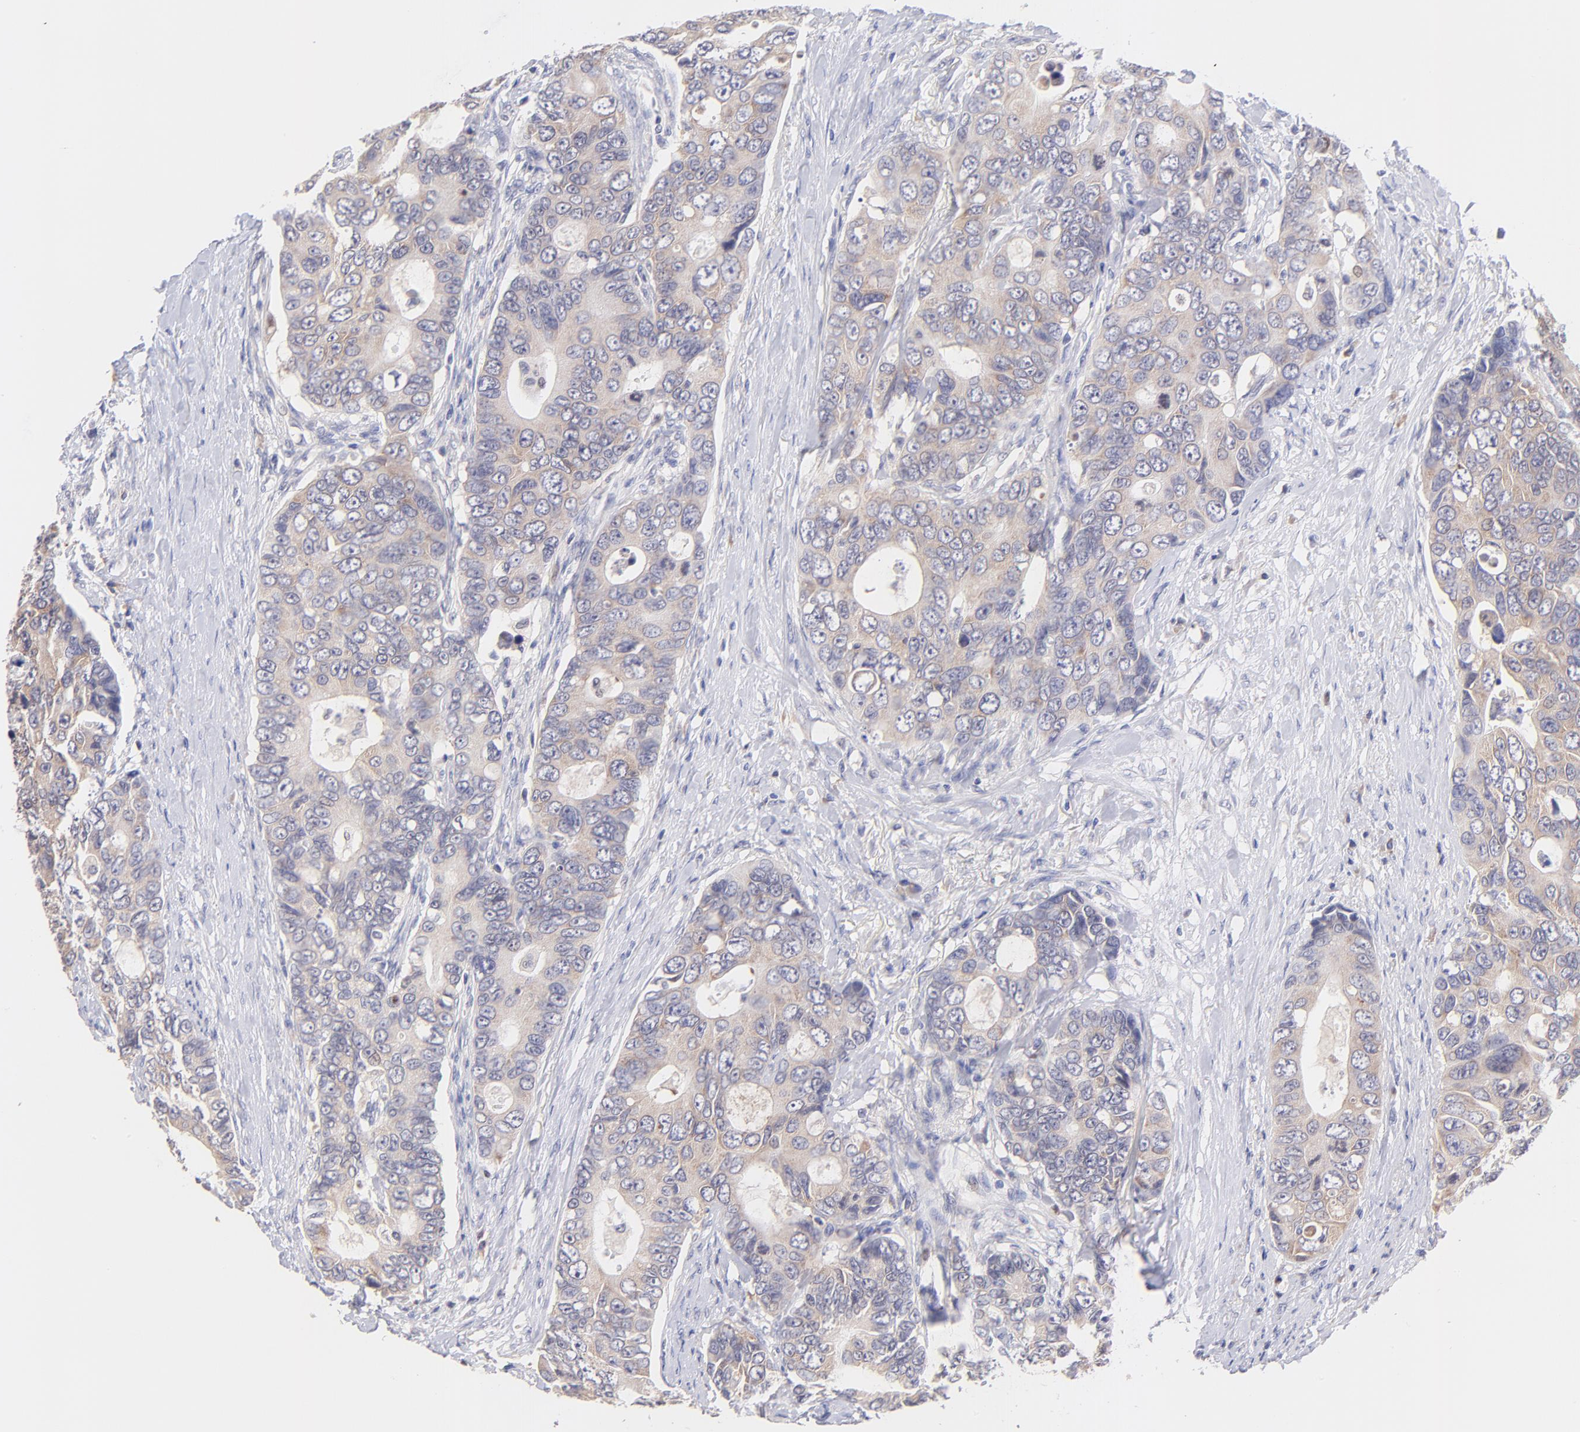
{"staining": {"intensity": "weak", "quantity": ">75%", "location": "cytoplasmic/membranous"}, "tissue": "colorectal cancer", "cell_type": "Tumor cells", "image_type": "cancer", "snomed": [{"axis": "morphology", "description": "Adenocarcinoma, NOS"}, {"axis": "topography", "description": "Rectum"}], "caption": "An IHC image of tumor tissue is shown. Protein staining in brown highlights weak cytoplasmic/membranous positivity in colorectal cancer within tumor cells. (Brightfield microscopy of DAB IHC at high magnification).", "gene": "RPL11", "patient": {"sex": "female", "age": 67}}